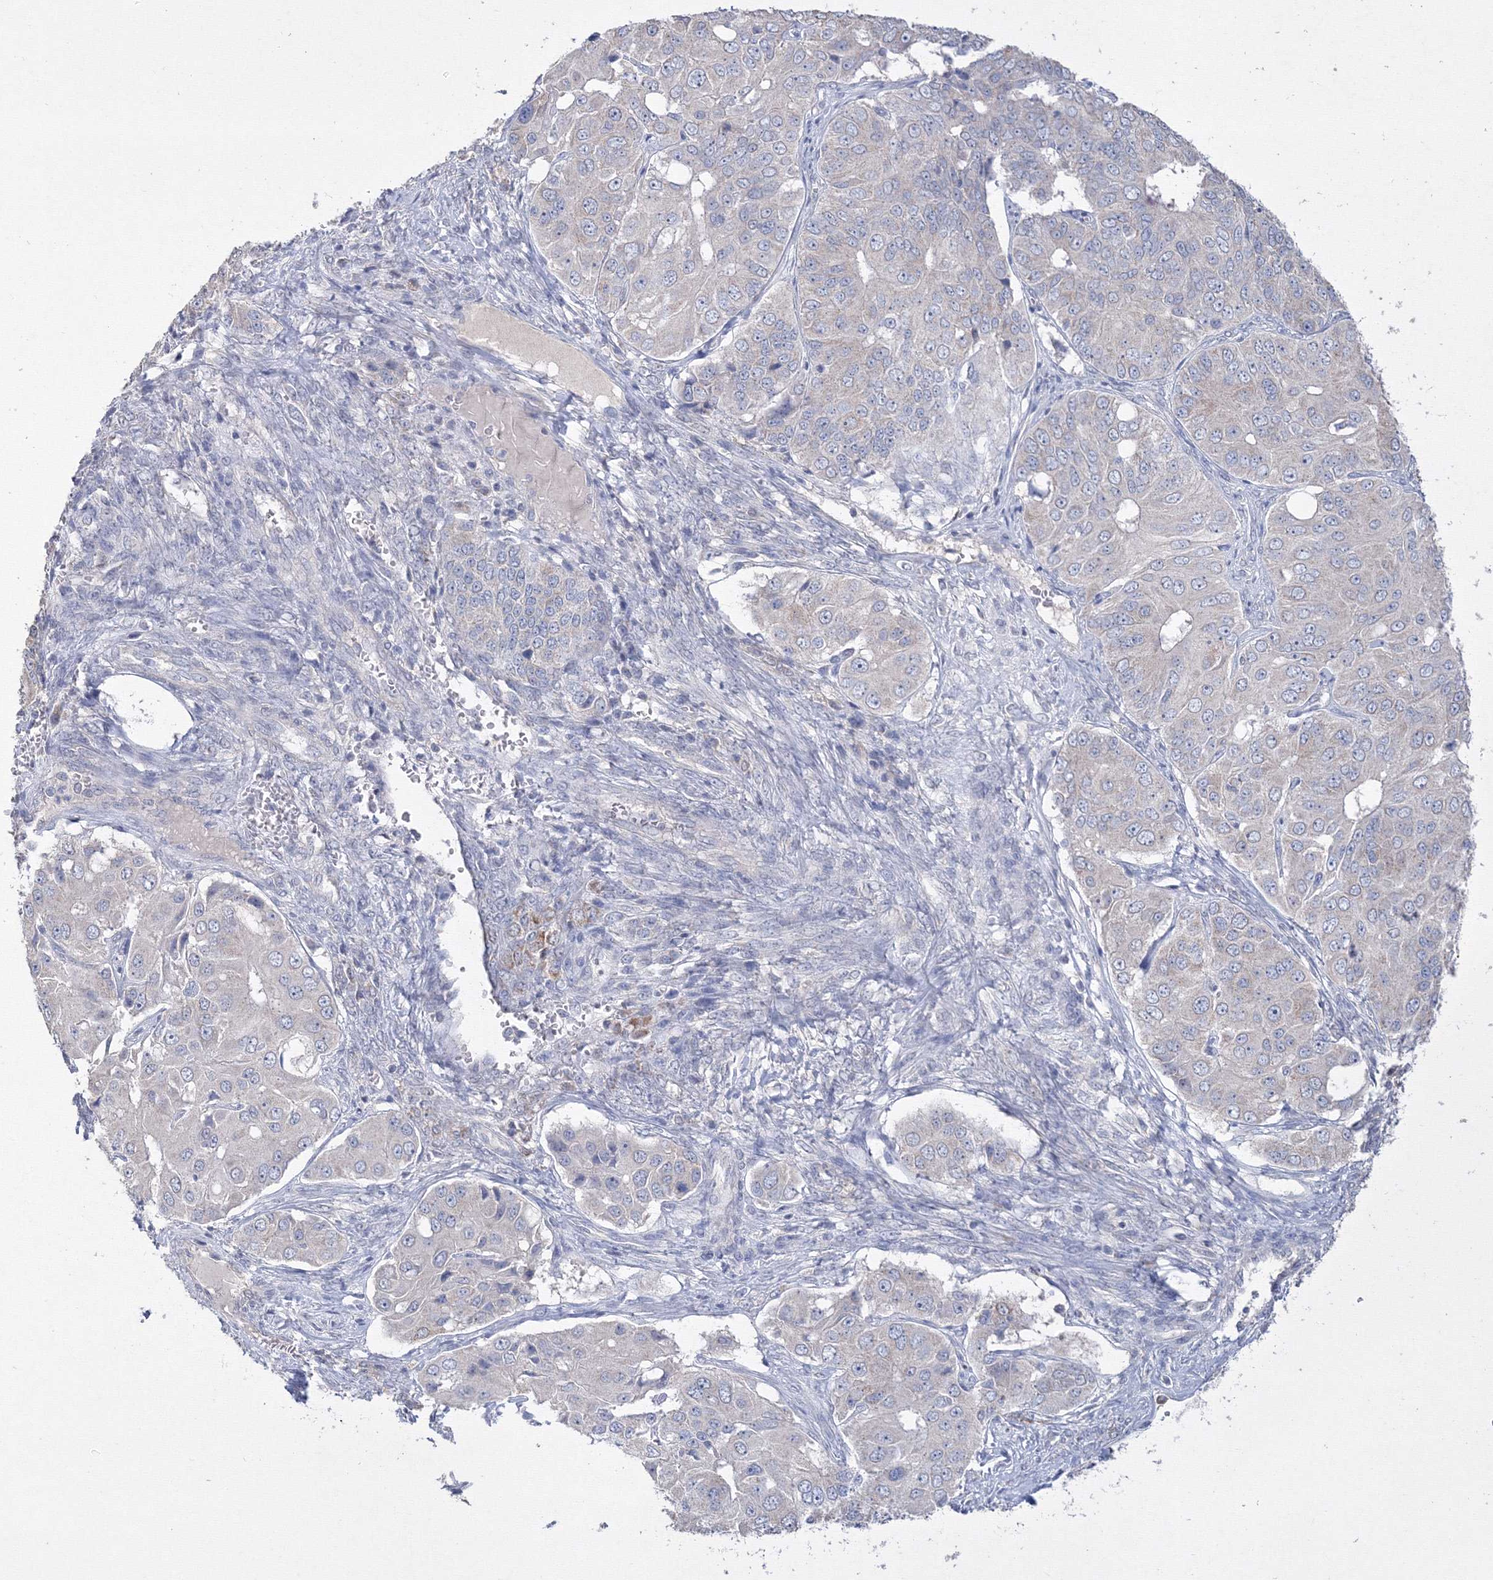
{"staining": {"intensity": "negative", "quantity": "none", "location": "none"}, "tissue": "ovarian cancer", "cell_type": "Tumor cells", "image_type": "cancer", "snomed": [{"axis": "morphology", "description": "Carcinoma, endometroid"}, {"axis": "topography", "description": "Ovary"}], "caption": "Ovarian cancer (endometroid carcinoma) stained for a protein using IHC demonstrates no expression tumor cells.", "gene": "GRSF1", "patient": {"sex": "female", "age": 51}}